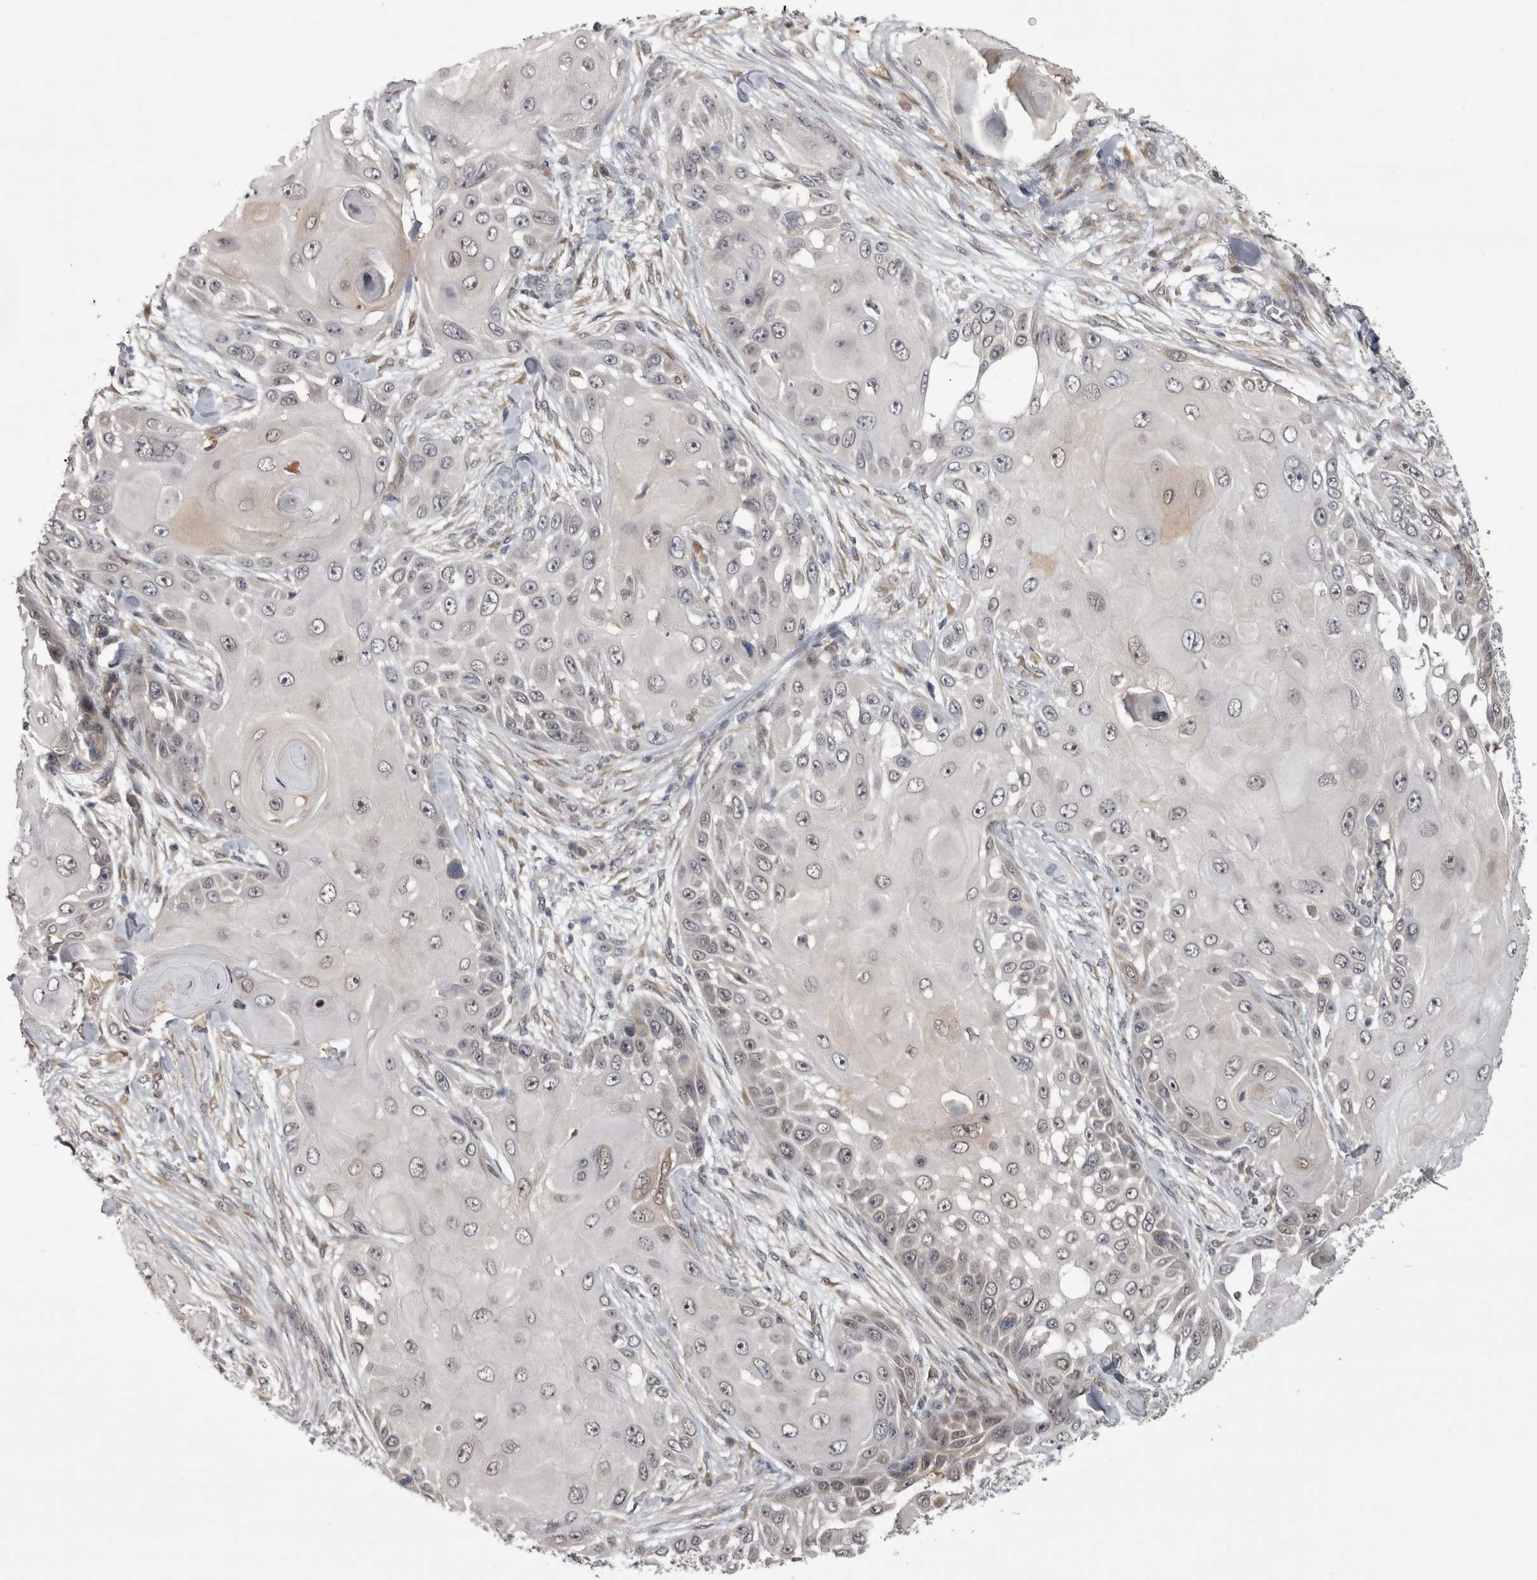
{"staining": {"intensity": "moderate", "quantity": "<25%", "location": "nuclear"}, "tissue": "skin cancer", "cell_type": "Tumor cells", "image_type": "cancer", "snomed": [{"axis": "morphology", "description": "Squamous cell carcinoma, NOS"}, {"axis": "topography", "description": "Skin"}], "caption": "IHC staining of skin cancer (squamous cell carcinoma), which exhibits low levels of moderate nuclear expression in approximately <25% of tumor cells indicating moderate nuclear protein positivity. The staining was performed using DAB (brown) for protein detection and nuclei were counterstained in hematoxylin (blue).", "gene": "CHIC2", "patient": {"sex": "female", "age": 44}}